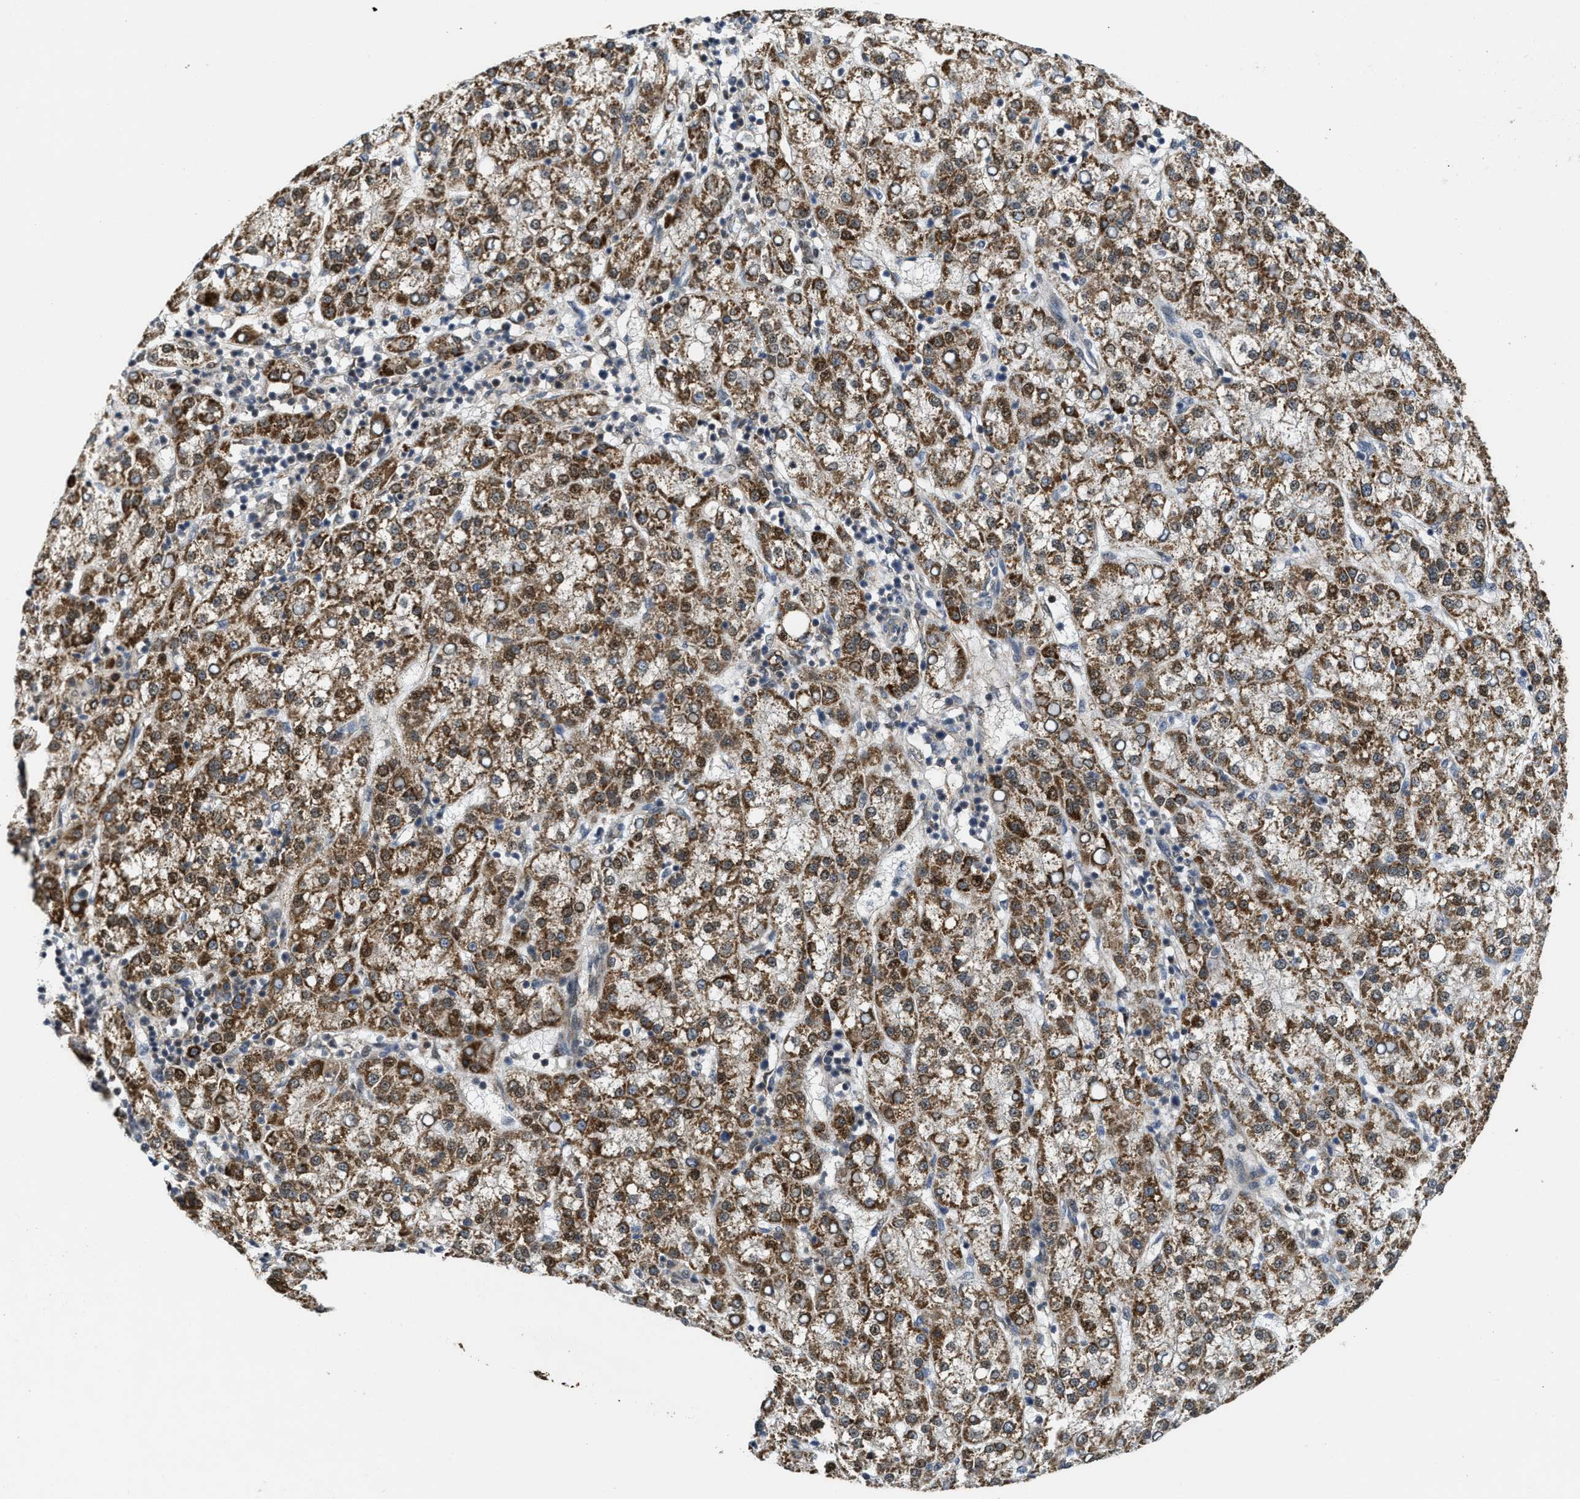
{"staining": {"intensity": "moderate", "quantity": ">75%", "location": "cytoplasmic/membranous"}, "tissue": "liver cancer", "cell_type": "Tumor cells", "image_type": "cancer", "snomed": [{"axis": "morphology", "description": "Carcinoma, Hepatocellular, NOS"}, {"axis": "topography", "description": "Liver"}], "caption": "Protein analysis of hepatocellular carcinoma (liver) tissue shows moderate cytoplasmic/membranous expression in about >75% of tumor cells. The staining is performed using DAB (3,3'-diaminobenzidine) brown chromogen to label protein expression. The nuclei are counter-stained blue using hematoxylin.", "gene": "ZNF250", "patient": {"sex": "female", "age": 58}}